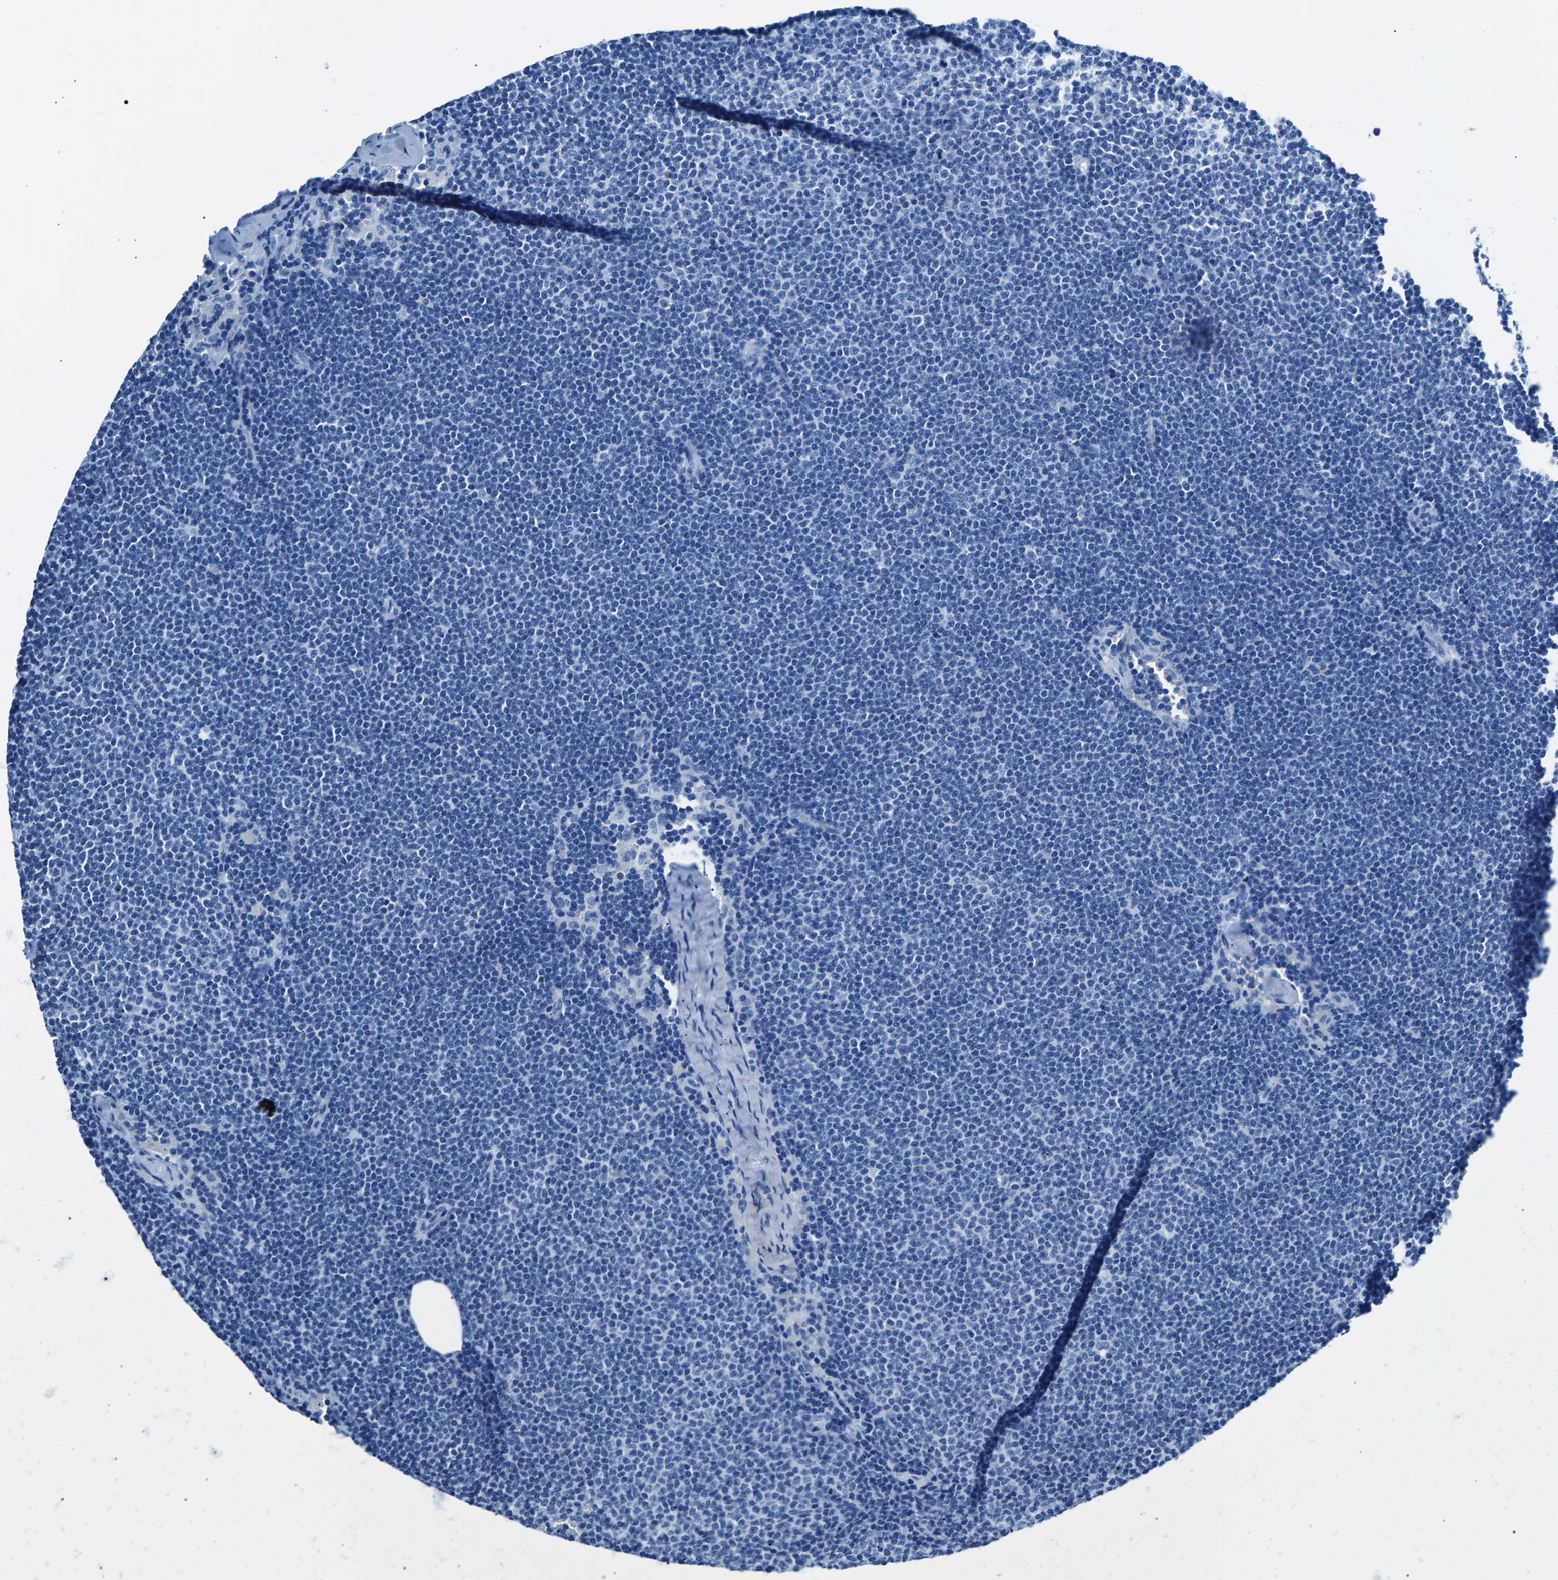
{"staining": {"intensity": "negative", "quantity": "none", "location": "none"}, "tissue": "lymphoma", "cell_type": "Tumor cells", "image_type": "cancer", "snomed": [{"axis": "morphology", "description": "Malignant lymphoma, non-Hodgkin's type, Low grade"}, {"axis": "topography", "description": "Lymph node"}], "caption": "A histopathology image of lymphoma stained for a protein displays no brown staining in tumor cells.", "gene": "CPS1", "patient": {"sex": "female", "age": 53}}